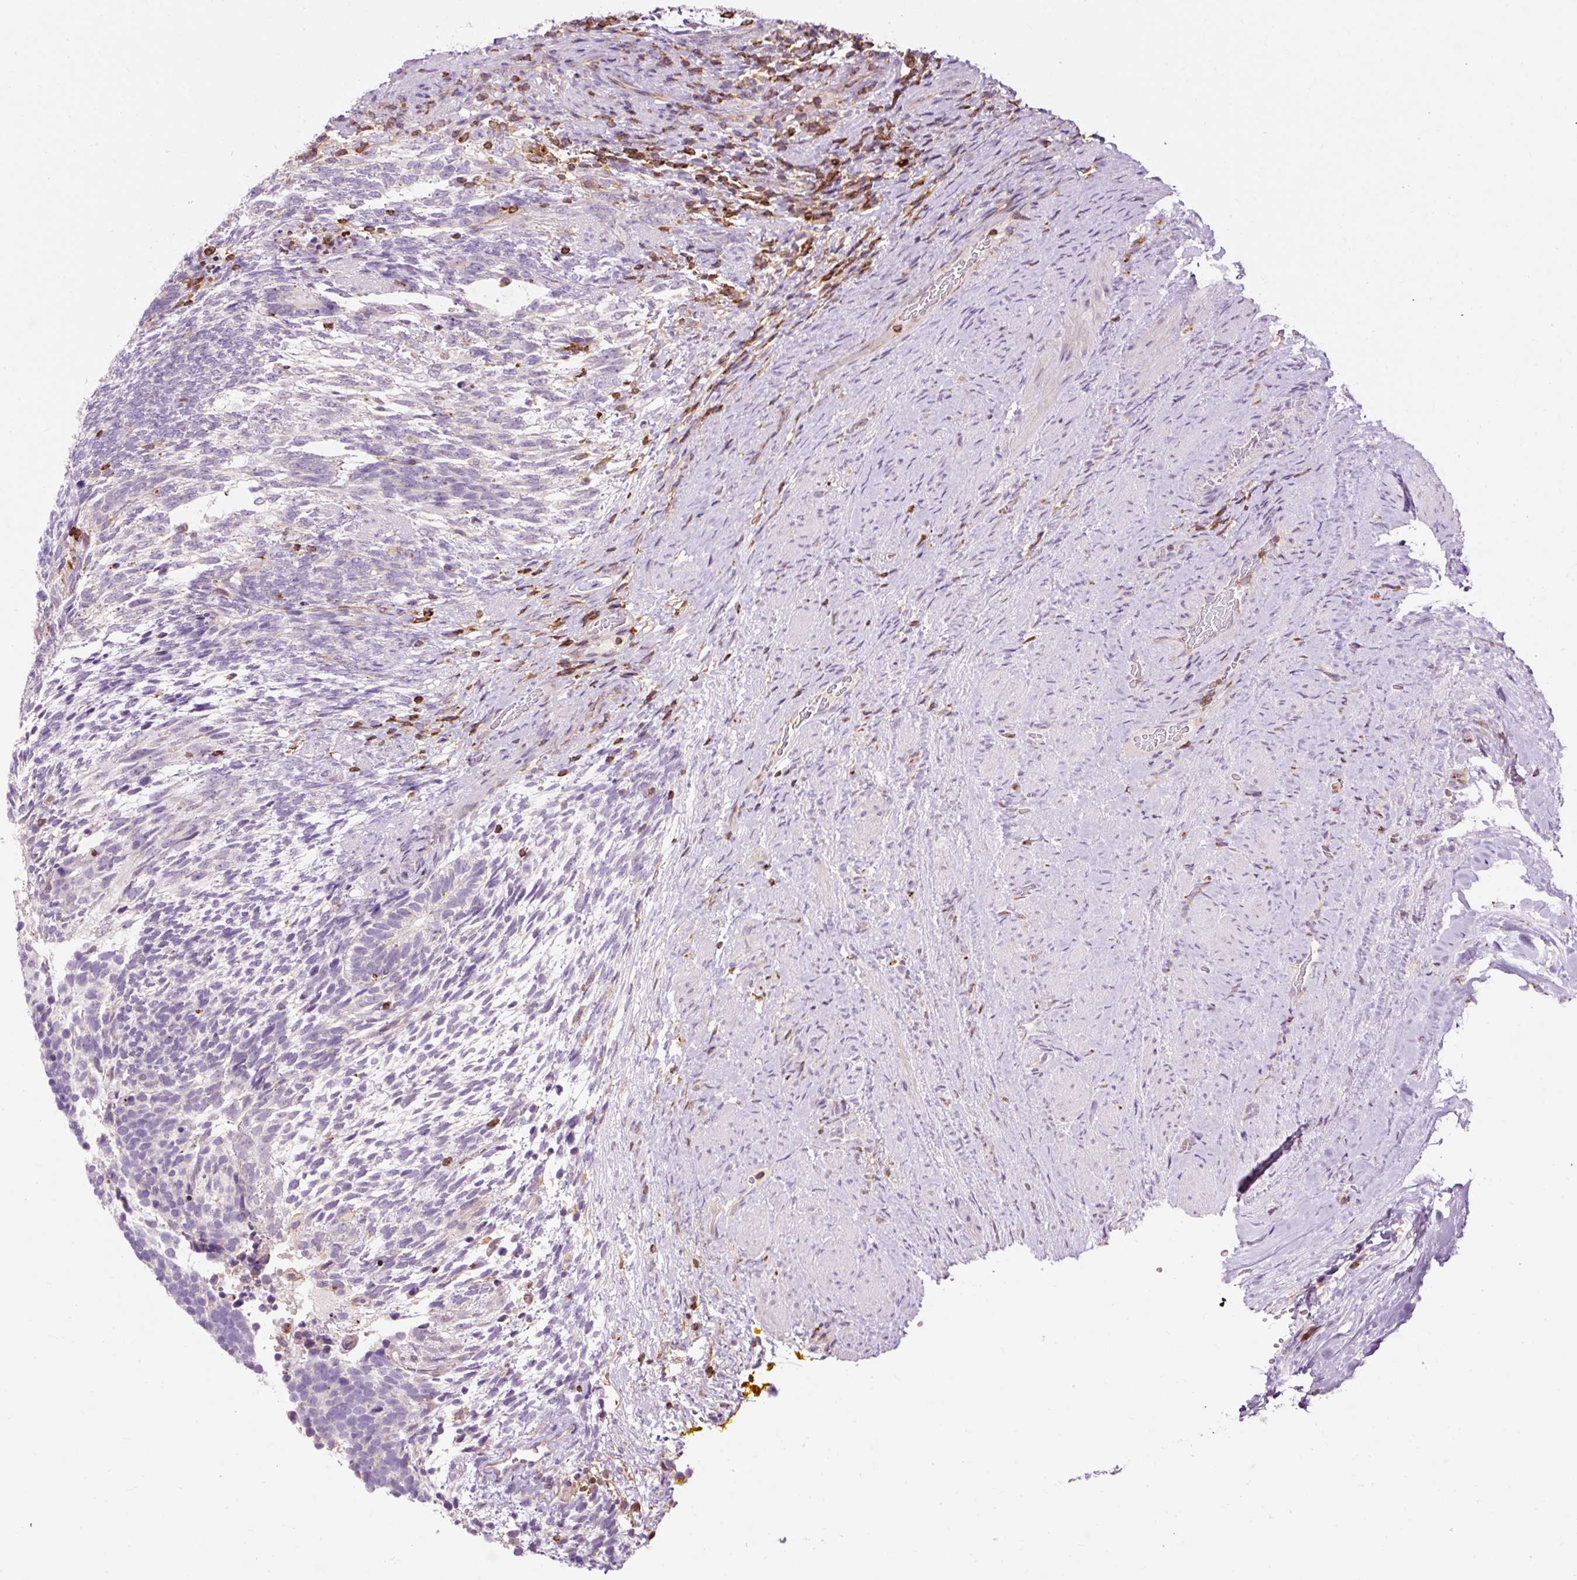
{"staining": {"intensity": "negative", "quantity": "none", "location": "none"}, "tissue": "testis cancer", "cell_type": "Tumor cells", "image_type": "cancer", "snomed": [{"axis": "morphology", "description": "Carcinoma, Embryonal, NOS"}, {"axis": "topography", "description": "Testis"}], "caption": "Immunohistochemistry of testis cancer exhibits no expression in tumor cells. Brightfield microscopy of immunohistochemistry (IHC) stained with DAB (3,3'-diaminobenzidine) (brown) and hematoxylin (blue), captured at high magnification.", "gene": "CD83", "patient": {"sex": "male", "age": 23}}